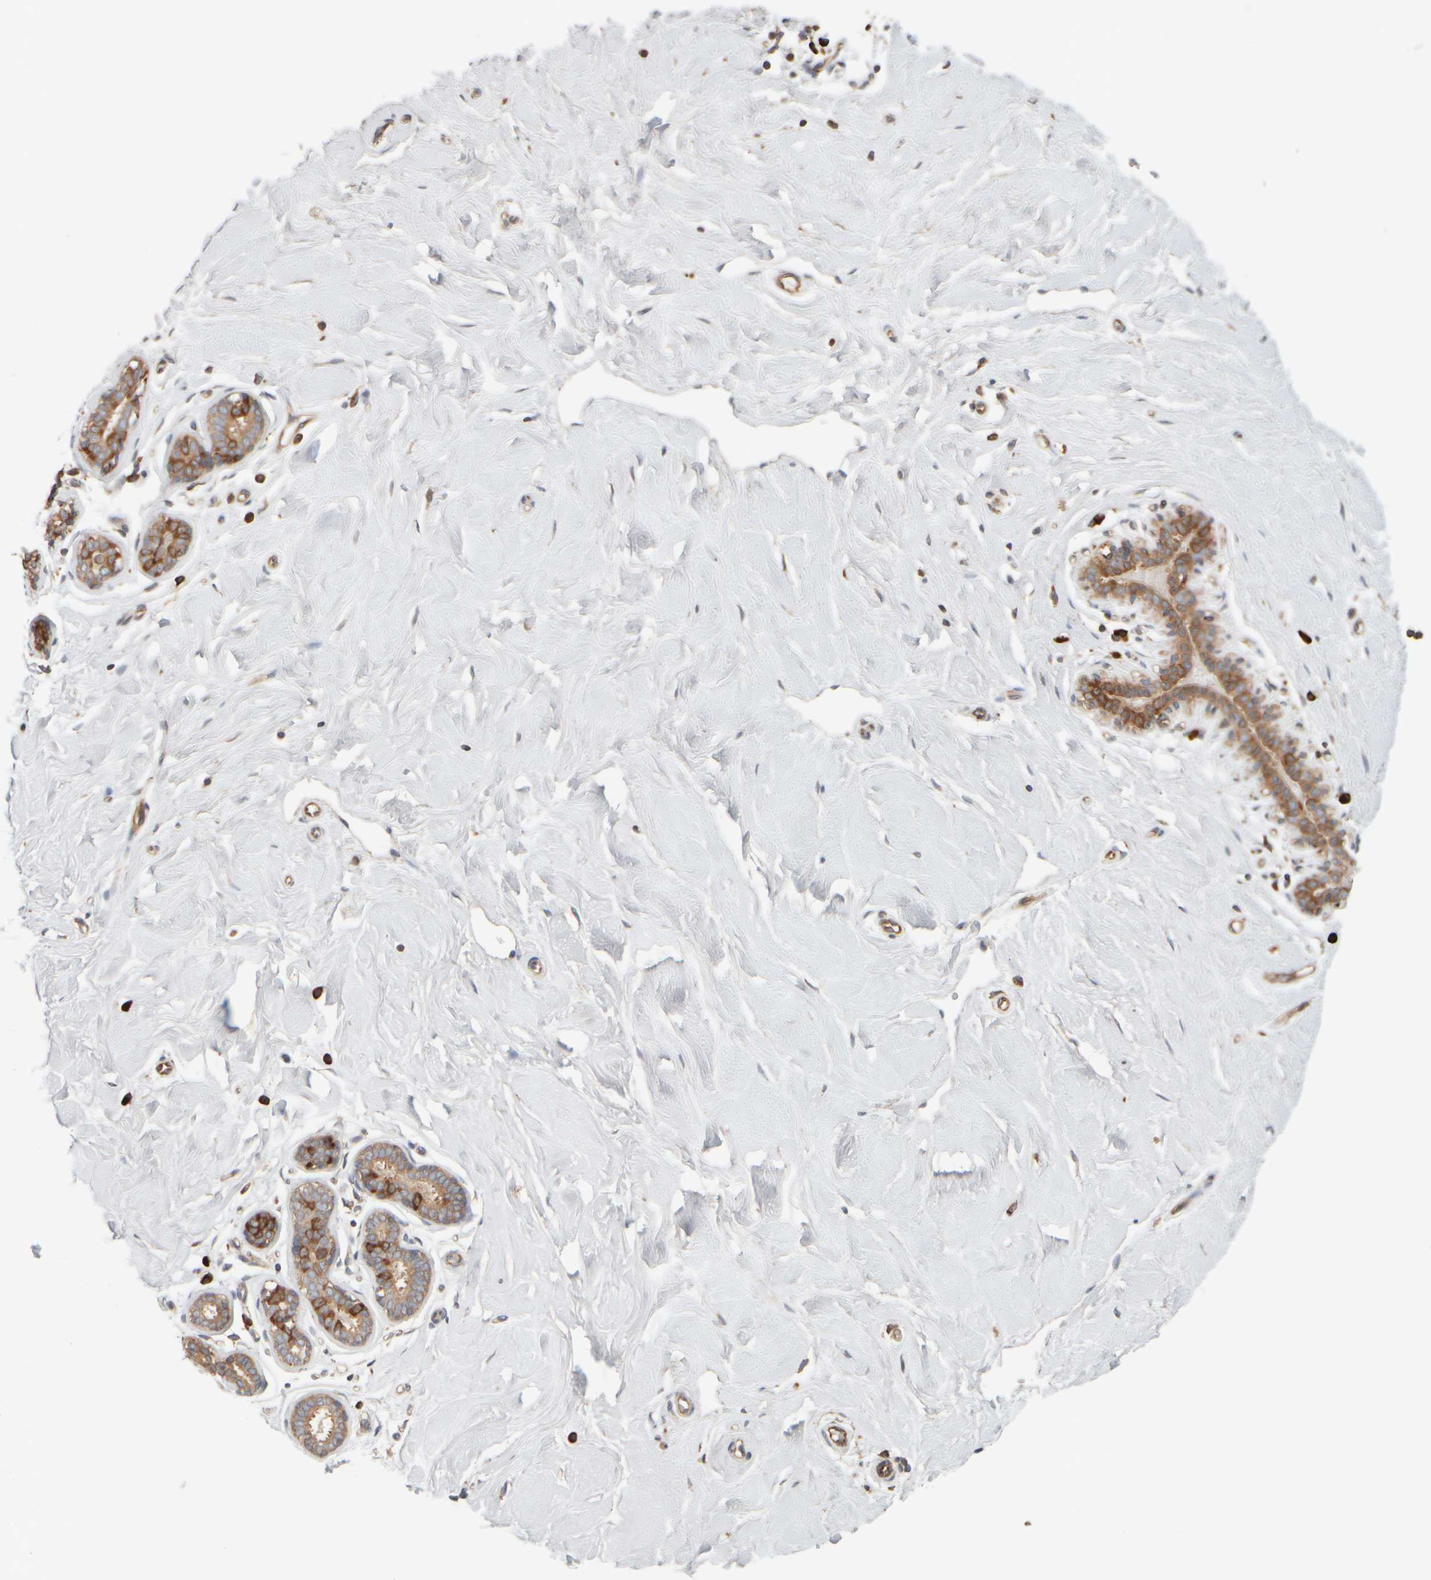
{"staining": {"intensity": "negative", "quantity": "none", "location": "none"}, "tissue": "breast", "cell_type": "Adipocytes", "image_type": "normal", "snomed": [{"axis": "morphology", "description": "Normal tissue, NOS"}, {"axis": "topography", "description": "Breast"}], "caption": "Image shows no significant protein expression in adipocytes of benign breast. (DAB (3,3'-diaminobenzidine) IHC, high magnification).", "gene": "EIF2B3", "patient": {"sex": "female", "age": 23}}